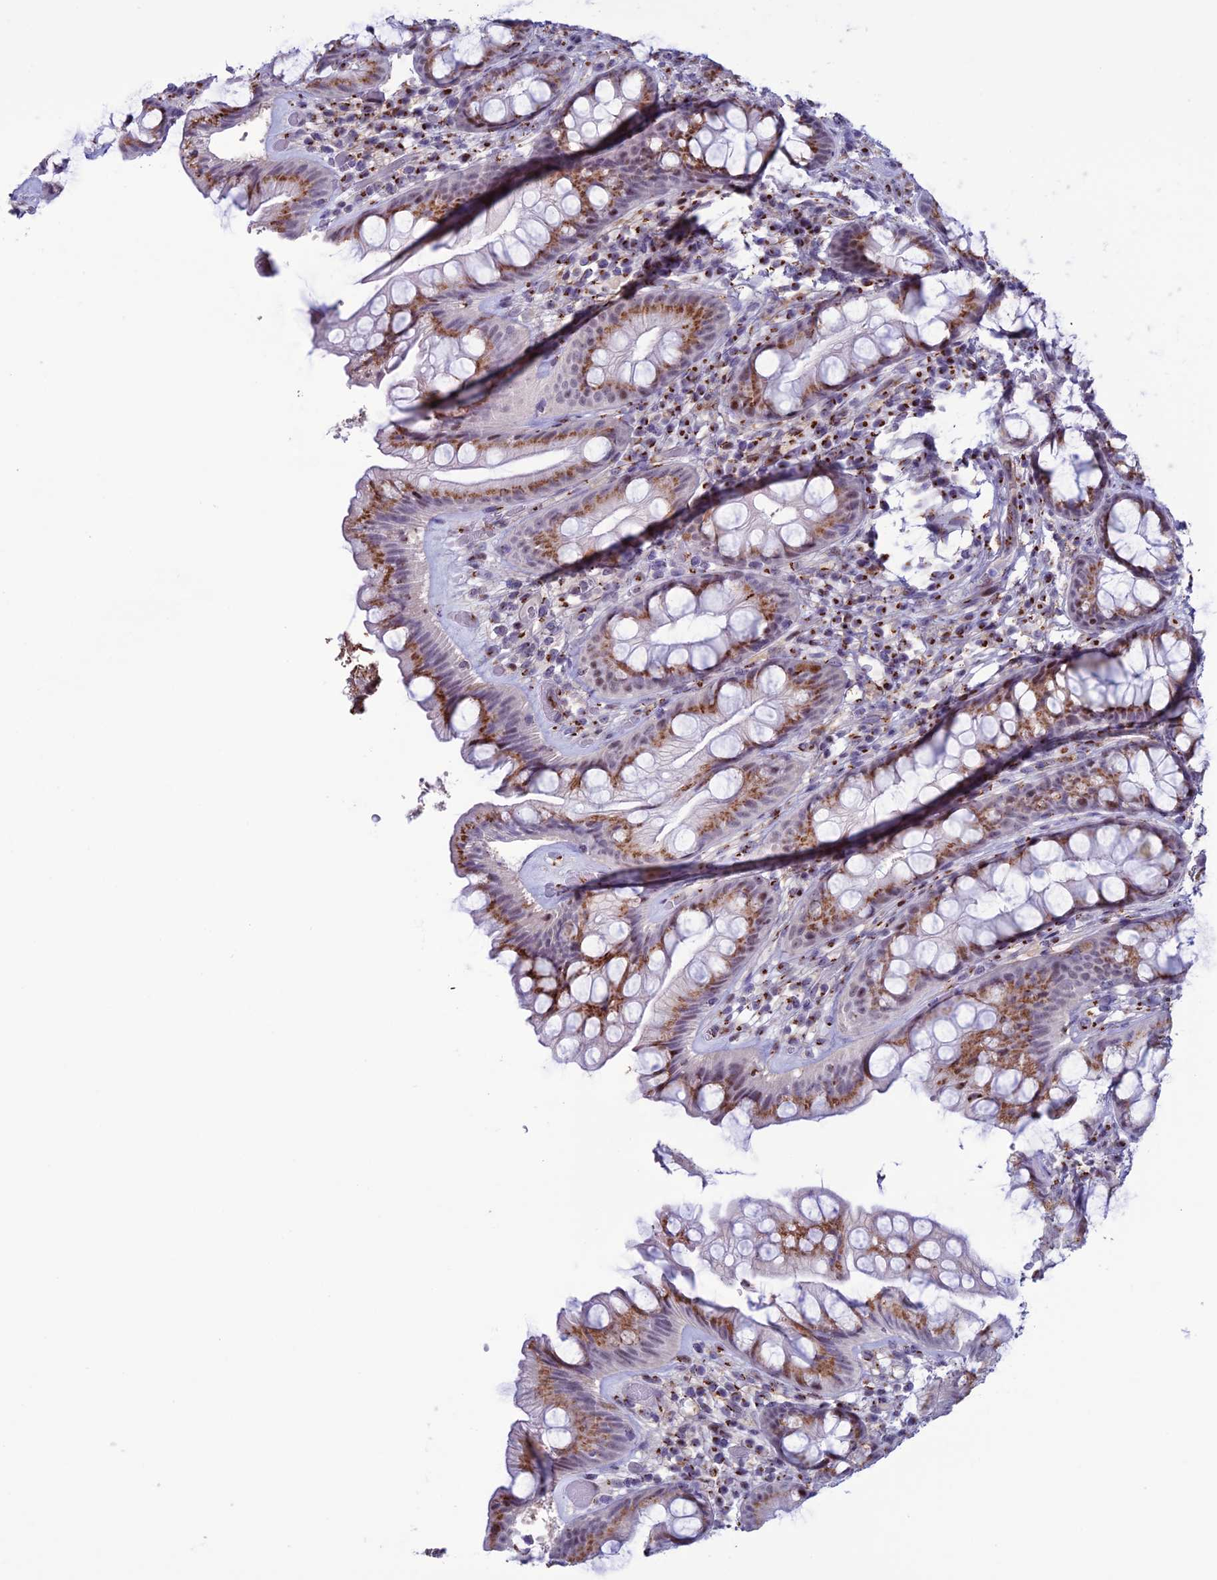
{"staining": {"intensity": "strong", "quantity": ">75%", "location": "cytoplasmic/membranous"}, "tissue": "rectum", "cell_type": "Glandular cells", "image_type": "normal", "snomed": [{"axis": "morphology", "description": "Normal tissue, NOS"}, {"axis": "topography", "description": "Rectum"}], "caption": "Immunohistochemistry (IHC) of benign human rectum exhibits high levels of strong cytoplasmic/membranous staining in approximately >75% of glandular cells. (IHC, brightfield microscopy, high magnification).", "gene": "PLEKHA4", "patient": {"sex": "male", "age": 74}}